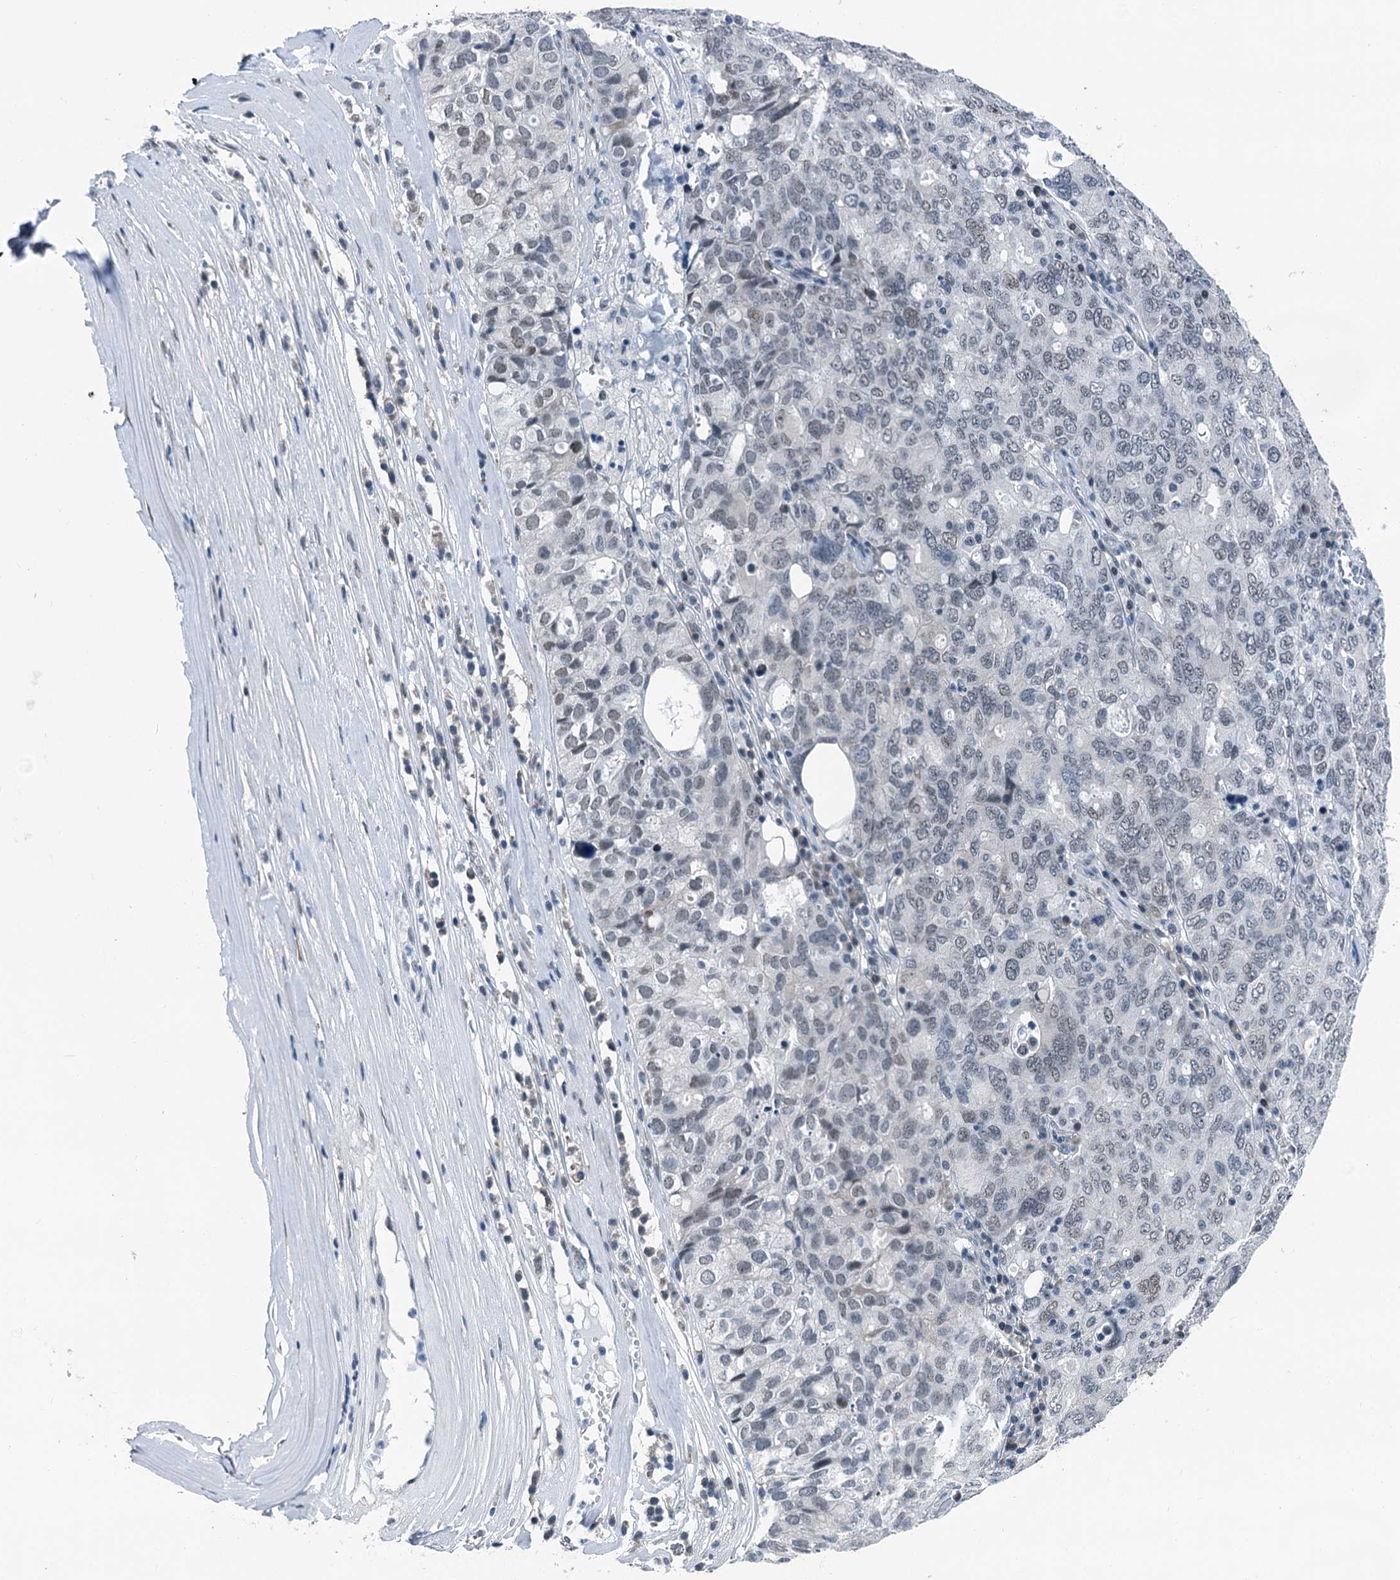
{"staining": {"intensity": "negative", "quantity": "none", "location": "none"}, "tissue": "ovarian cancer", "cell_type": "Tumor cells", "image_type": "cancer", "snomed": [{"axis": "morphology", "description": "Carcinoma, endometroid"}, {"axis": "topography", "description": "Ovary"}], "caption": "Ovarian endometroid carcinoma stained for a protein using IHC exhibits no staining tumor cells.", "gene": "TRPT1", "patient": {"sex": "female", "age": 62}}